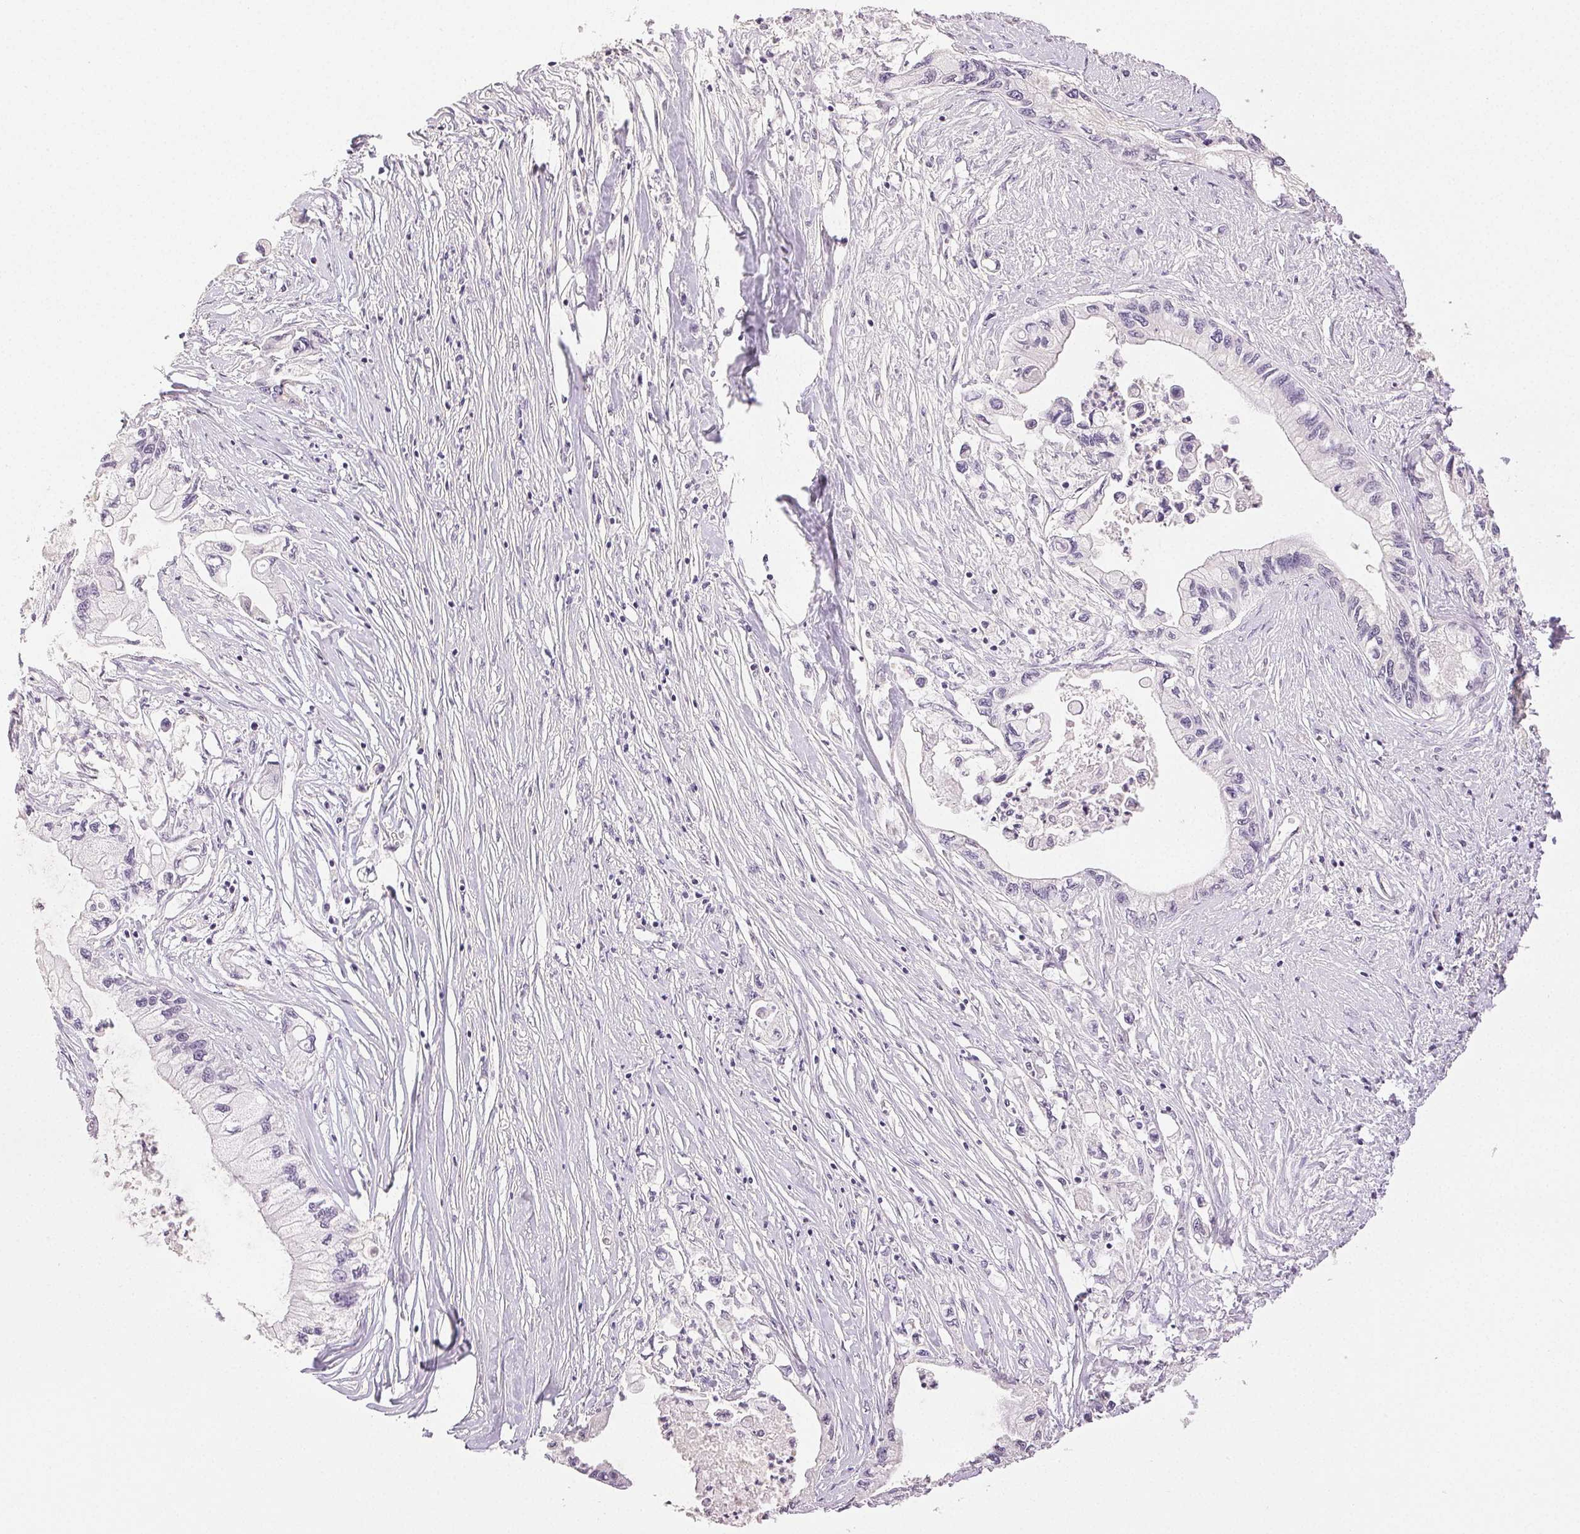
{"staining": {"intensity": "negative", "quantity": "none", "location": "none"}, "tissue": "pancreatic cancer", "cell_type": "Tumor cells", "image_type": "cancer", "snomed": [{"axis": "morphology", "description": "Adenocarcinoma, NOS"}, {"axis": "topography", "description": "Pancreas"}], "caption": "Tumor cells are negative for protein expression in human pancreatic adenocarcinoma.", "gene": "PLCB1", "patient": {"sex": "male", "age": 61}}